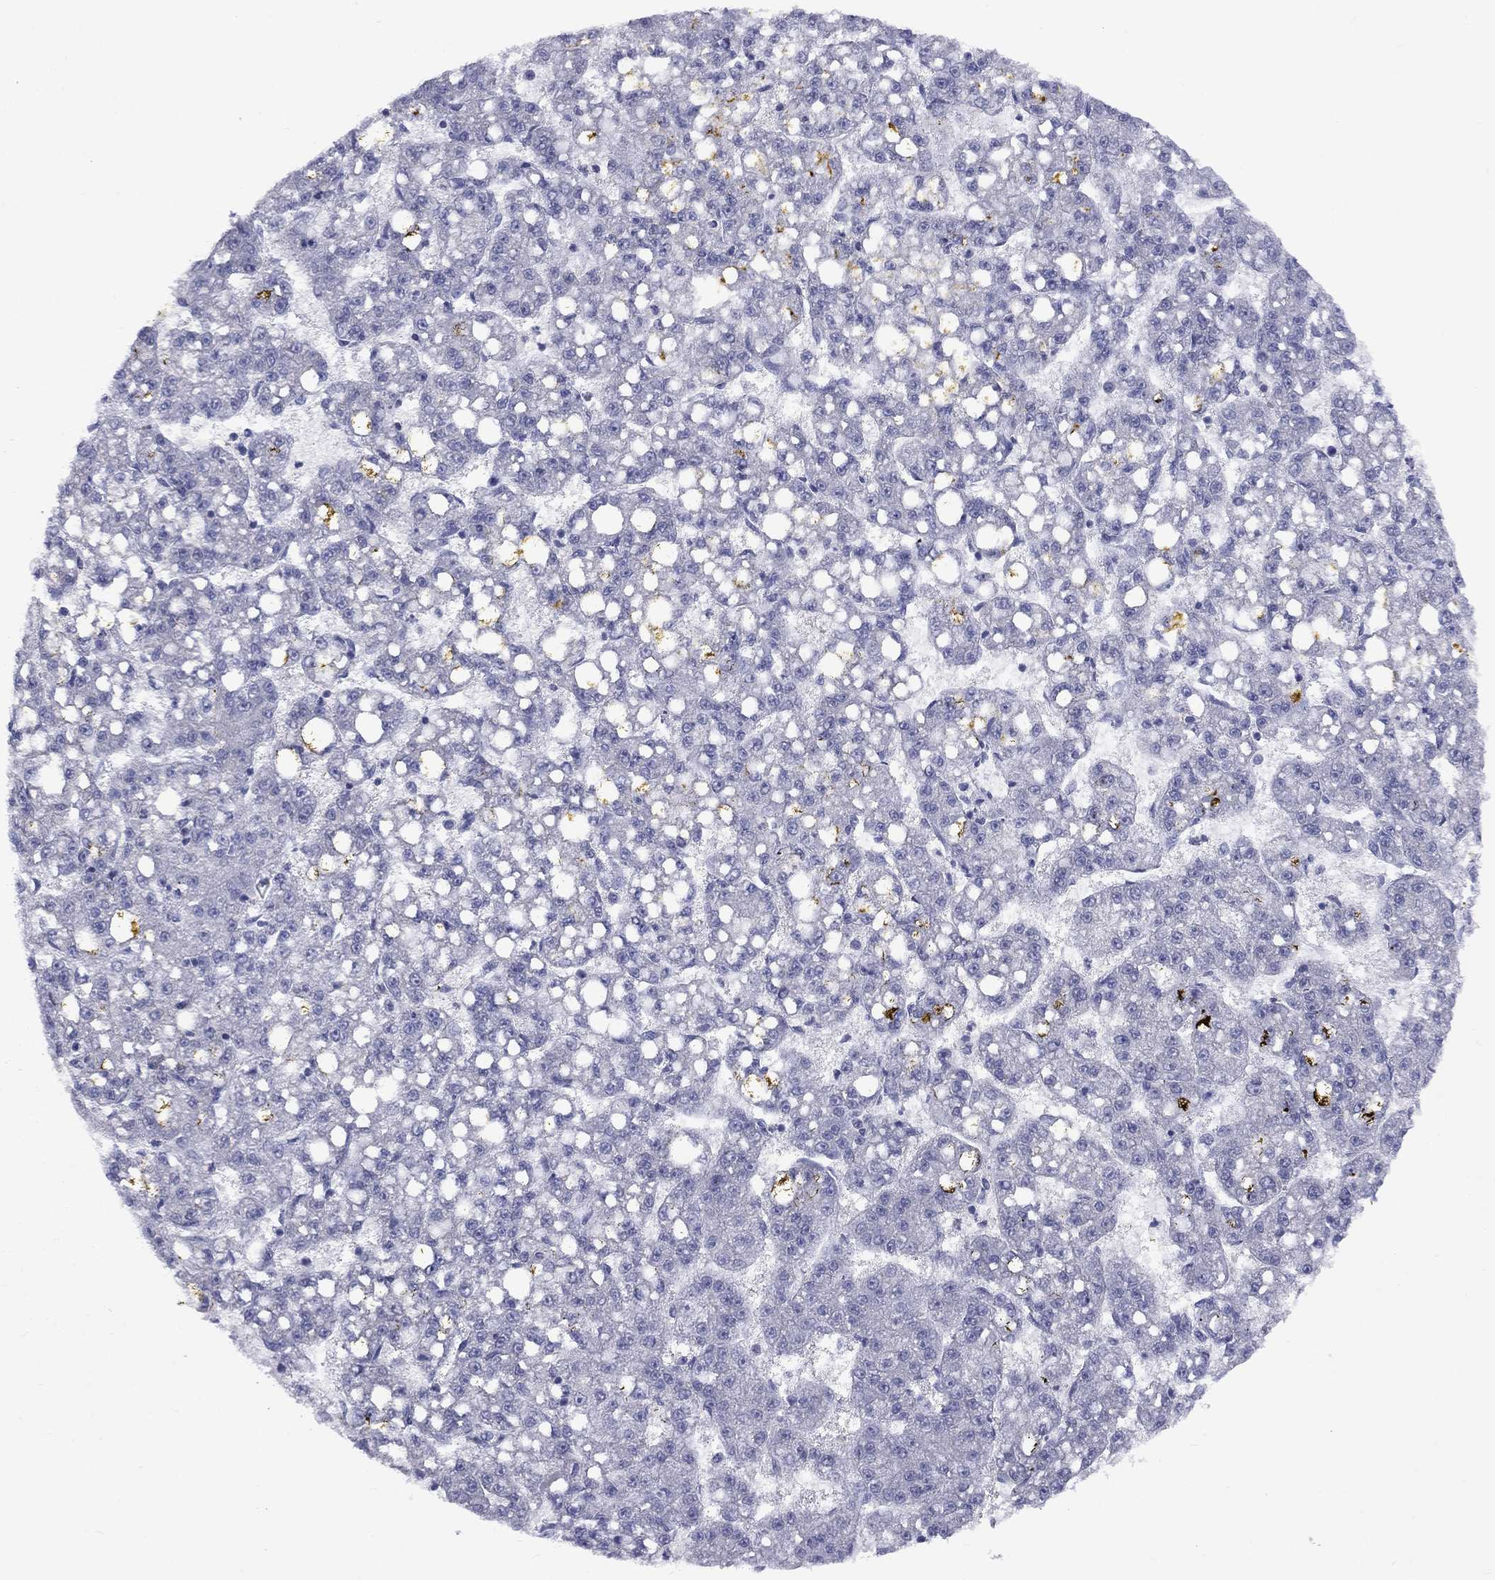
{"staining": {"intensity": "negative", "quantity": "none", "location": "none"}, "tissue": "liver cancer", "cell_type": "Tumor cells", "image_type": "cancer", "snomed": [{"axis": "morphology", "description": "Carcinoma, Hepatocellular, NOS"}, {"axis": "topography", "description": "Liver"}], "caption": "Liver hepatocellular carcinoma was stained to show a protein in brown. There is no significant staining in tumor cells.", "gene": "CACNA1A", "patient": {"sex": "female", "age": 65}}